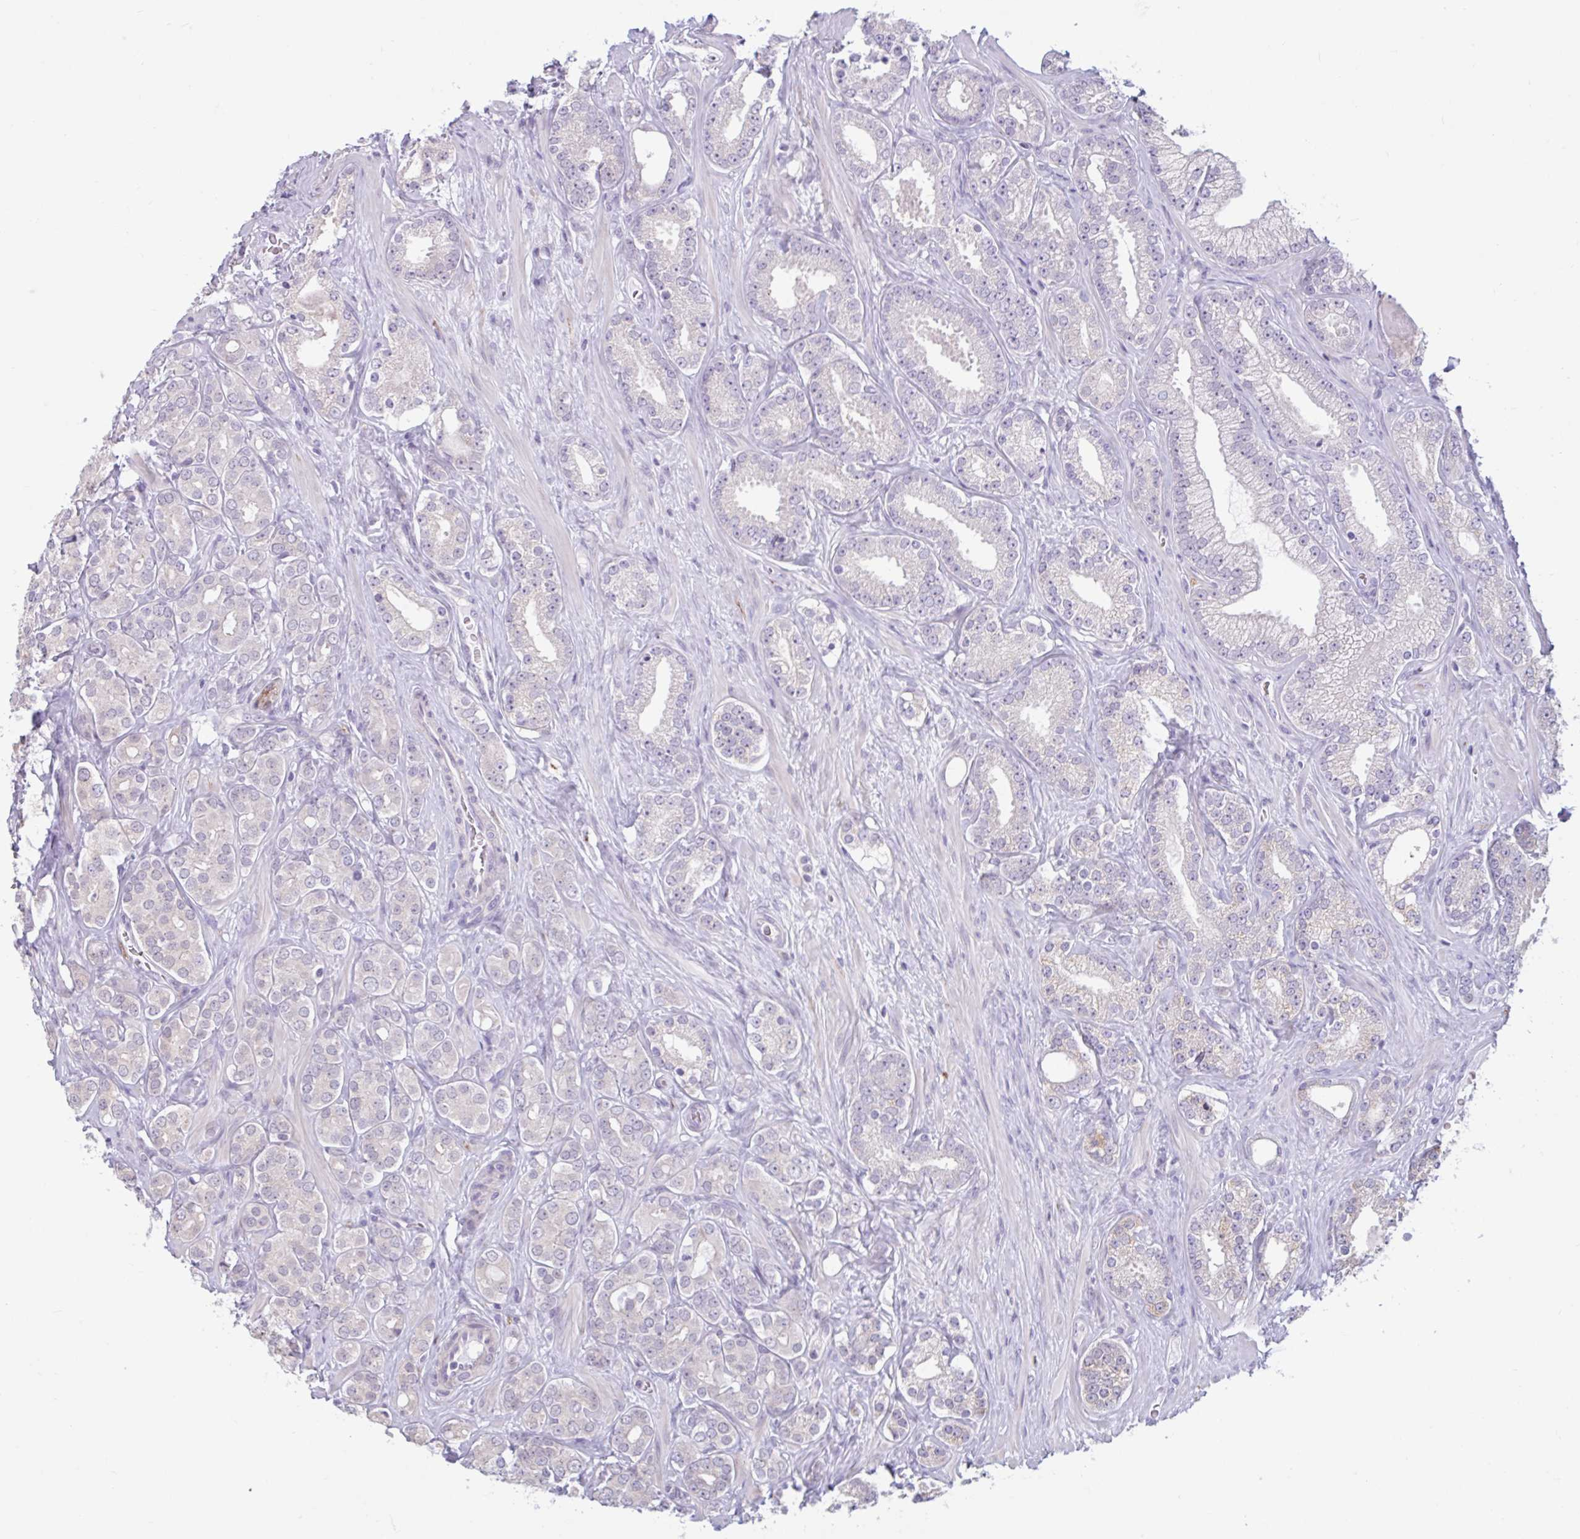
{"staining": {"intensity": "negative", "quantity": "none", "location": "none"}, "tissue": "prostate cancer", "cell_type": "Tumor cells", "image_type": "cancer", "snomed": [{"axis": "morphology", "description": "Adenocarcinoma, High grade"}, {"axis": "topography", "description": "Prostate"}], "caption": "The immunohistochemistry (IHC) image has no significant expression in tumor cells of prostate cancer tissue.", "gene": "CDH19", "patient": {"sex": "male", "age": 66}}